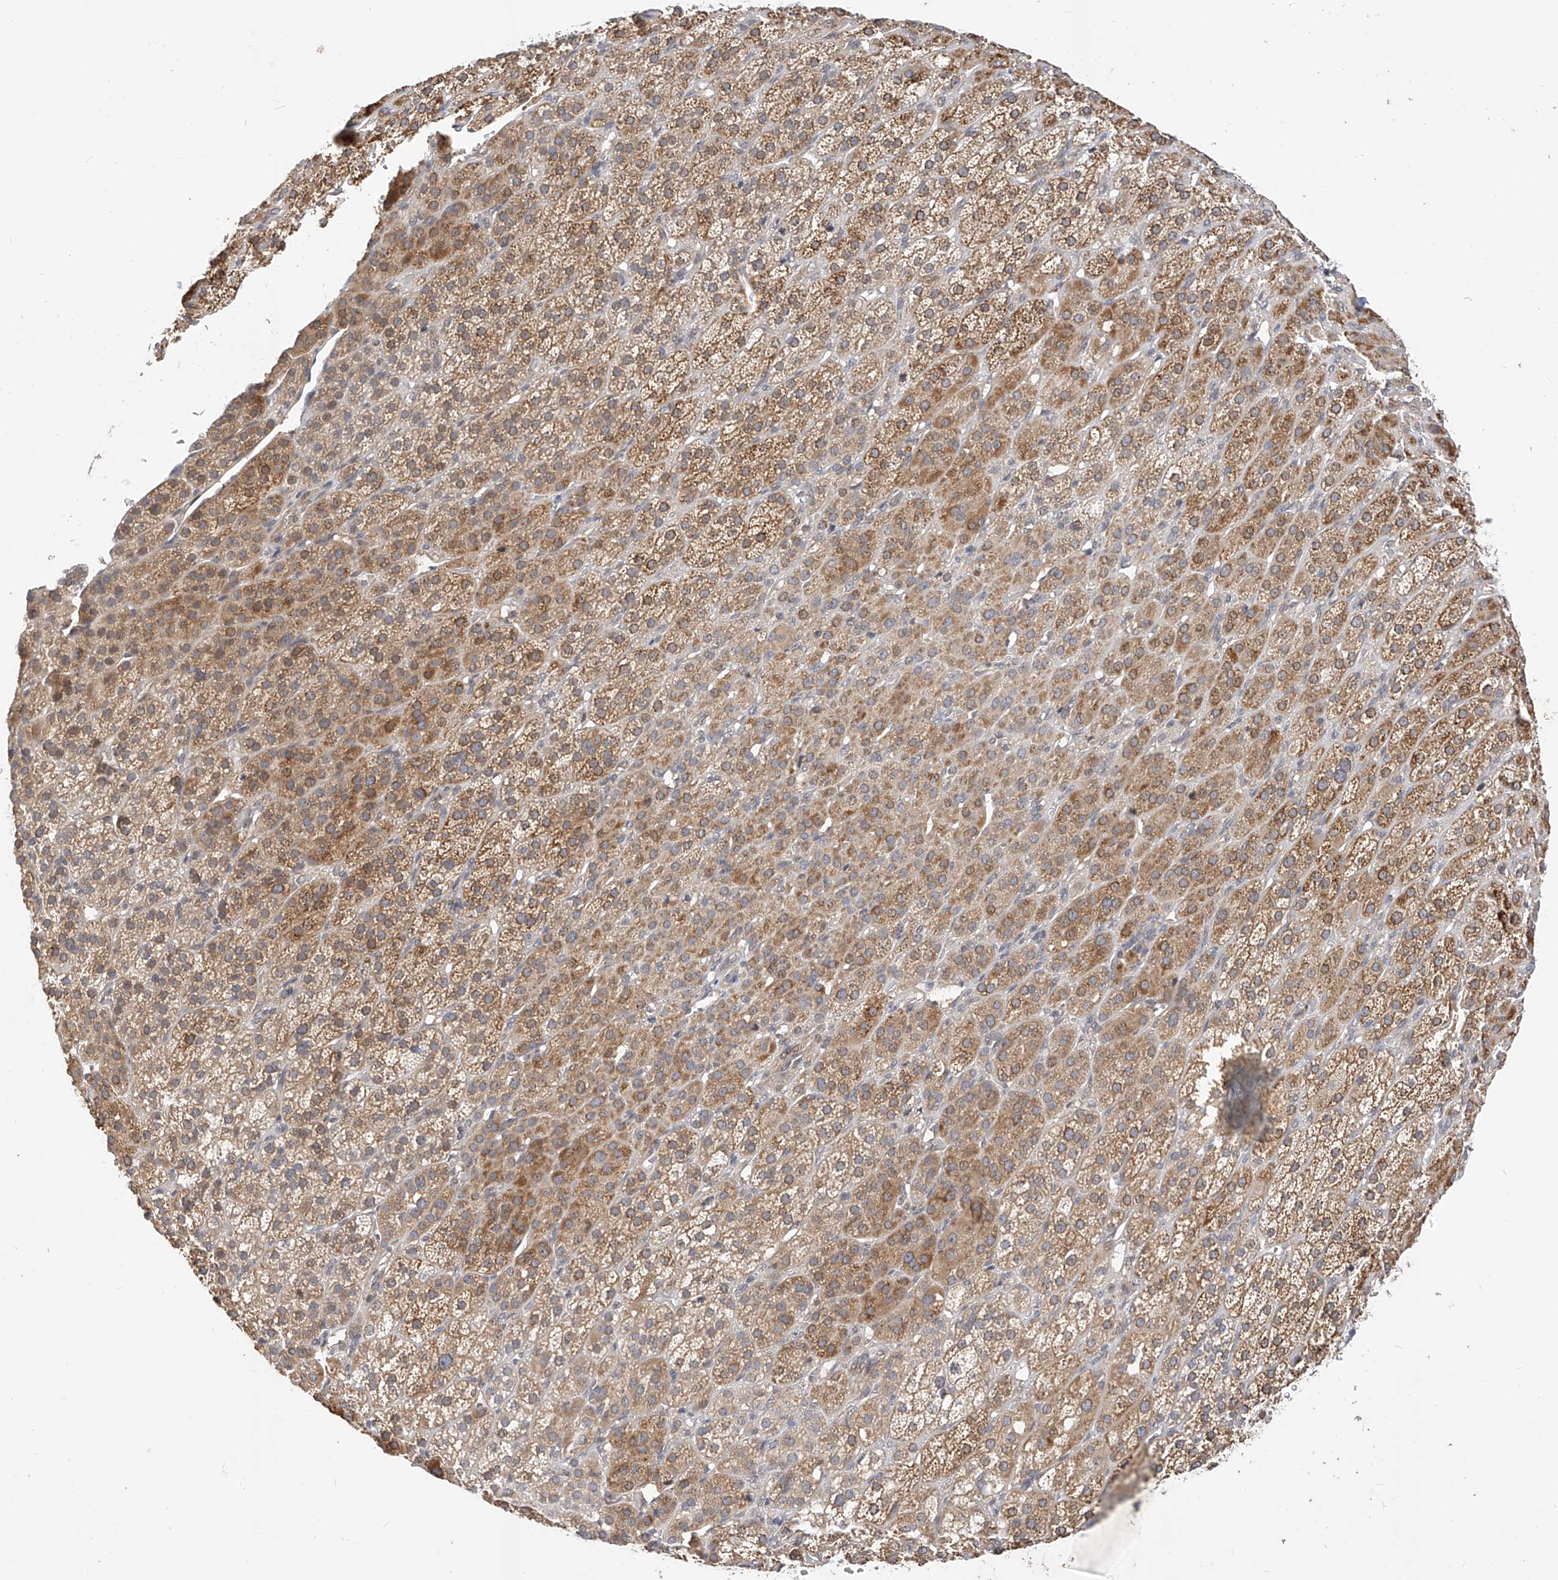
{"staining": {"intensity": "moderate", "quantity": "25%-75%", "location": "cytoplasmic/membranous"}, "tissue": "adrenal gland", "cell_type": "Glandular cells", "image_type": "normal", "snomed": [{"axis": "morphology", "description": "Normal tissue, NOS"}, {"axis": "topography", "description": "Adrenal gland"}], "caption": "An IHC micrograph of benign tissue is shown. Protein staining in brown labels moderate cytoplasmic/membranous positivity in adrenal gland within glandular cells.", "gene": "MRTFA", "patient": {"sex": "female", "age": 57}}